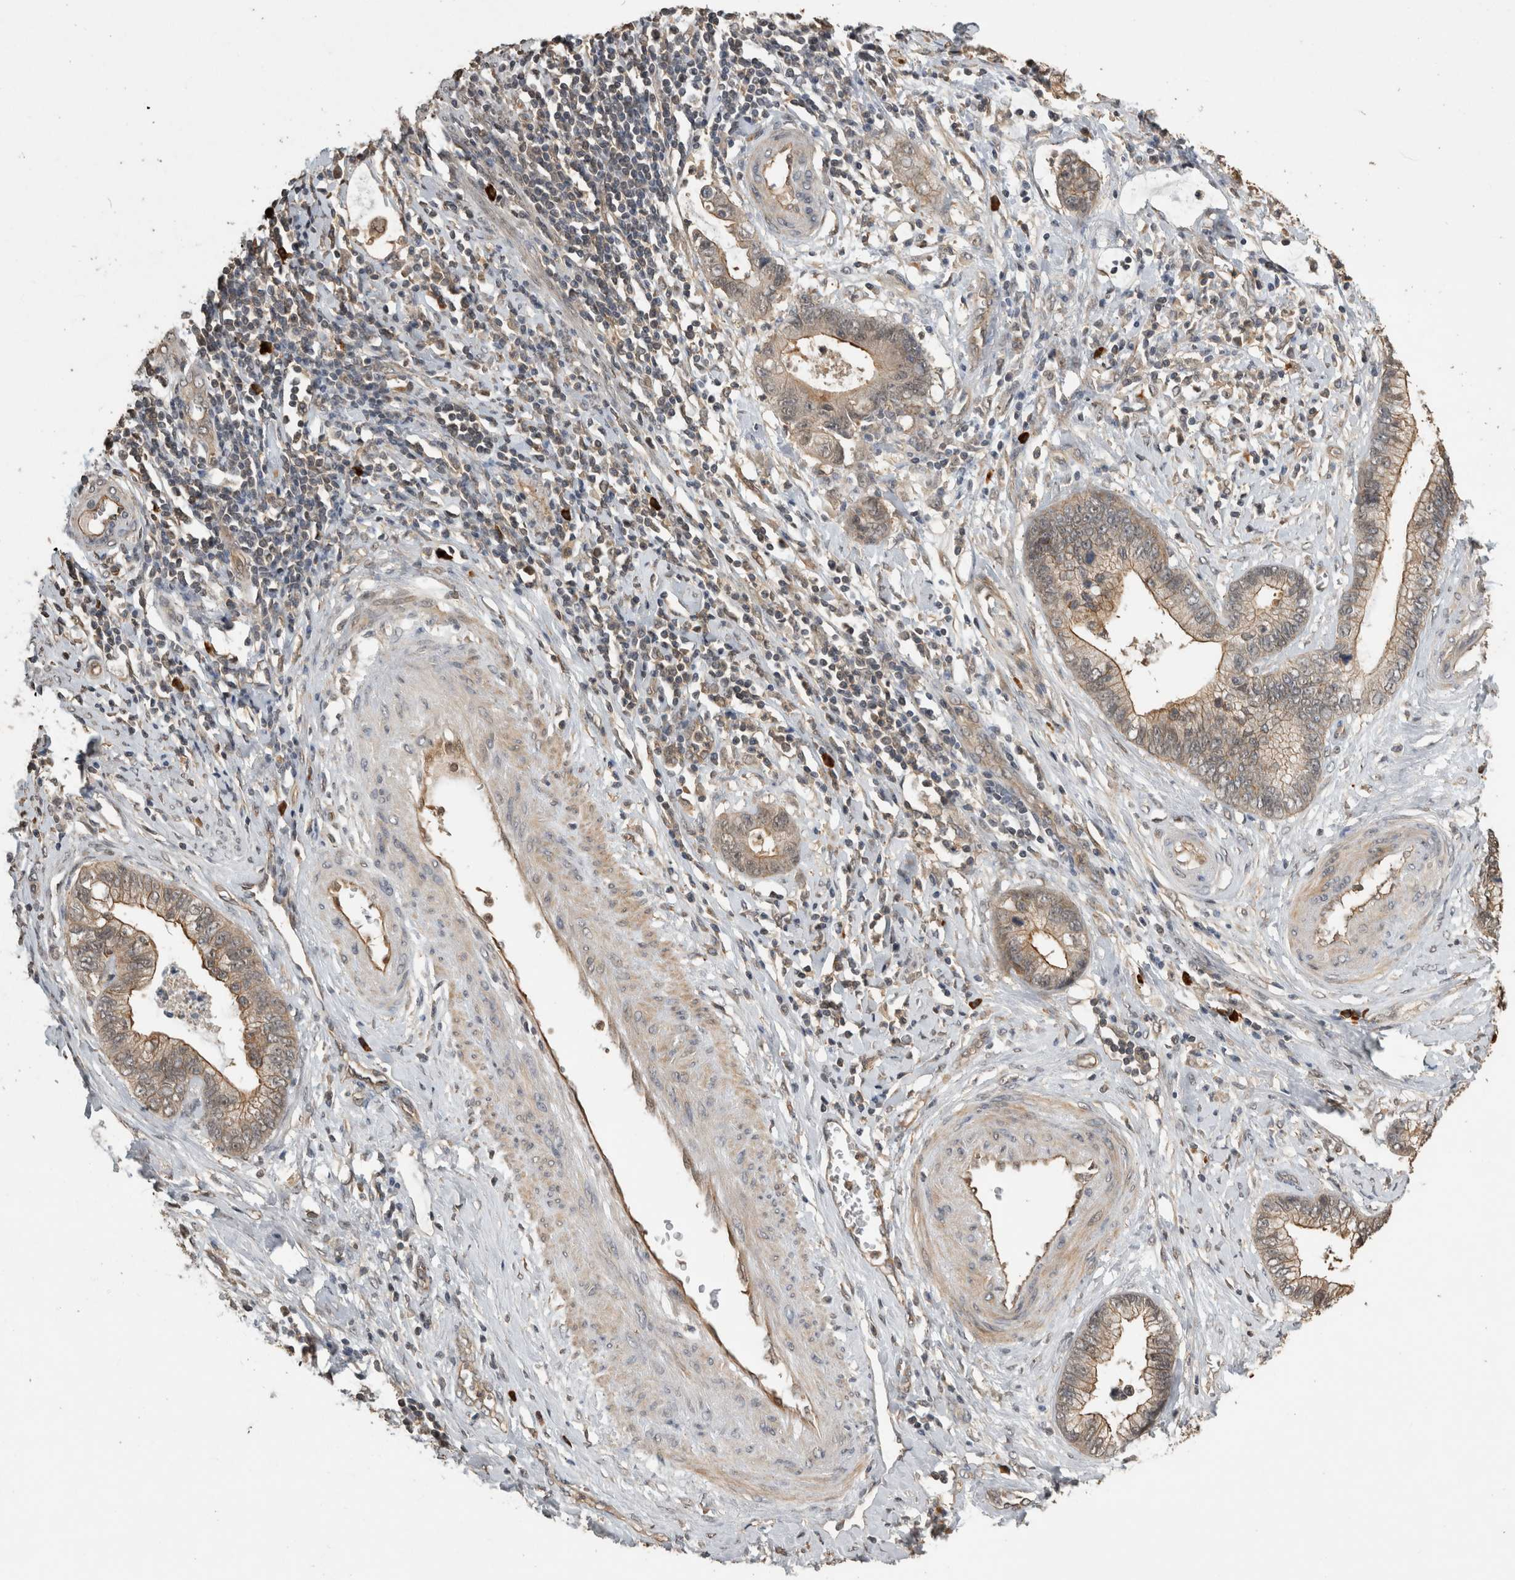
{"staining": {"intensity": "moderate", "quantity": ">75%", "location": "cytoplasmic/membranous"}, "tissue": "cervical cancer", "cell_type": "Tumor cells", "image_type": "cancer", "snomed": [{"axis": "morphology", "description": "Adenocarcinoma, NOS"}, {"axis": "topography", "description": "Cervix"}], "caption": "Immunohistochemistry of cervical adenocarcinoma exhibits medium levels of moderate cytoplasmic/membranous positivity in about >75% of tumor cells.", "gene": "RHPN1", "patient": {"sex": "female", "age": 44}}